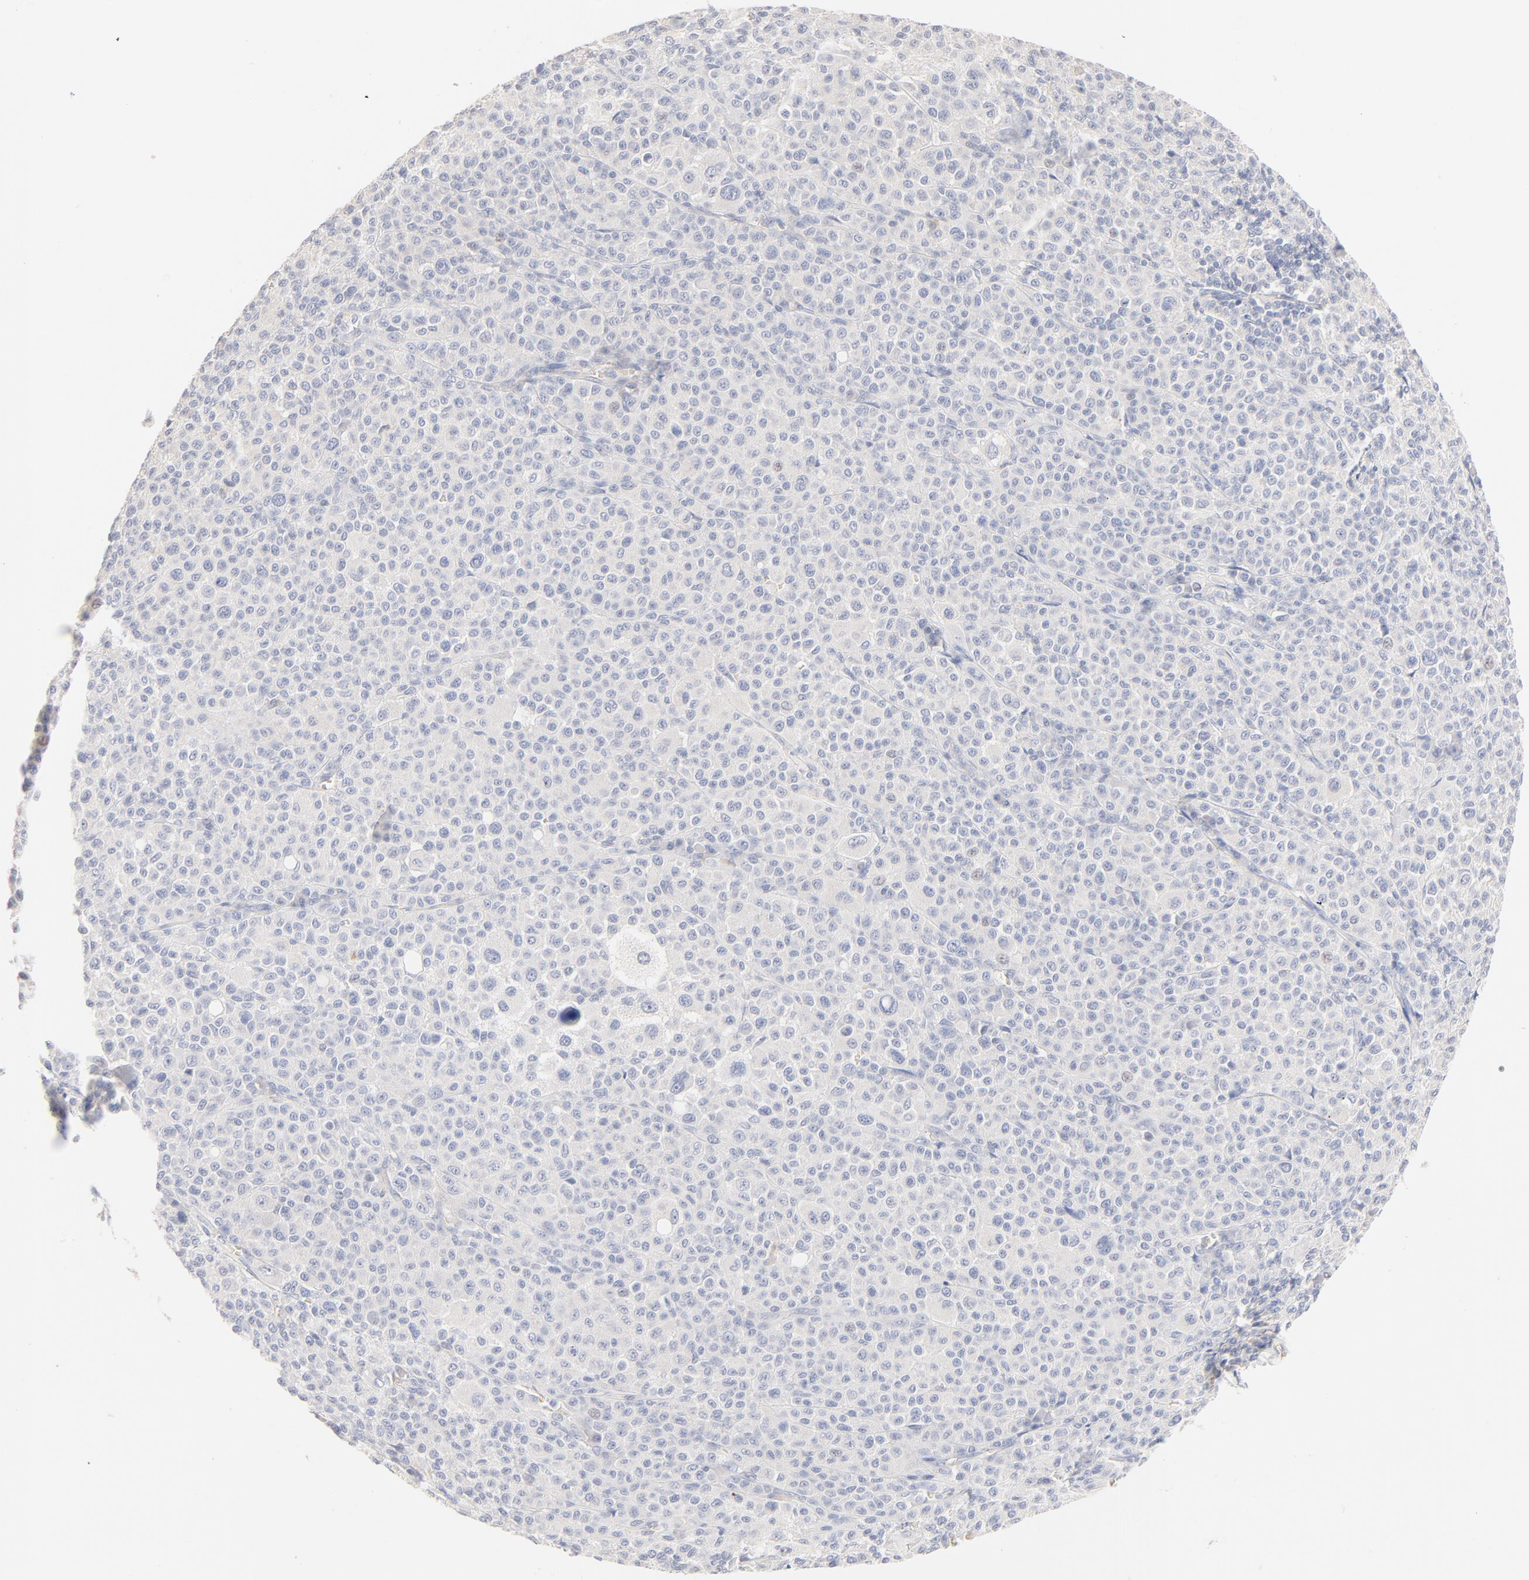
{"staining": {"intensity": "negative", "quantity": "none", "location": "none"}, "tissue": "melanoma", "cell_type": "Tumor cells", "image_type": "cancer", "snomed": [{"axis": "morphology", "description": "Malignant melanoma, Metastatic site"}, {"axis": "topography", "description": "Skin"}], "caption": "Immunohistochemical staining of melanoma displays no significant positivity in tumor cells. (DAB immunohistochemistry (IHC) visualized using brightfield microscopy, high magnification).", "gene": "SPTB", "patient": {"sex": "female", "age": 74}}